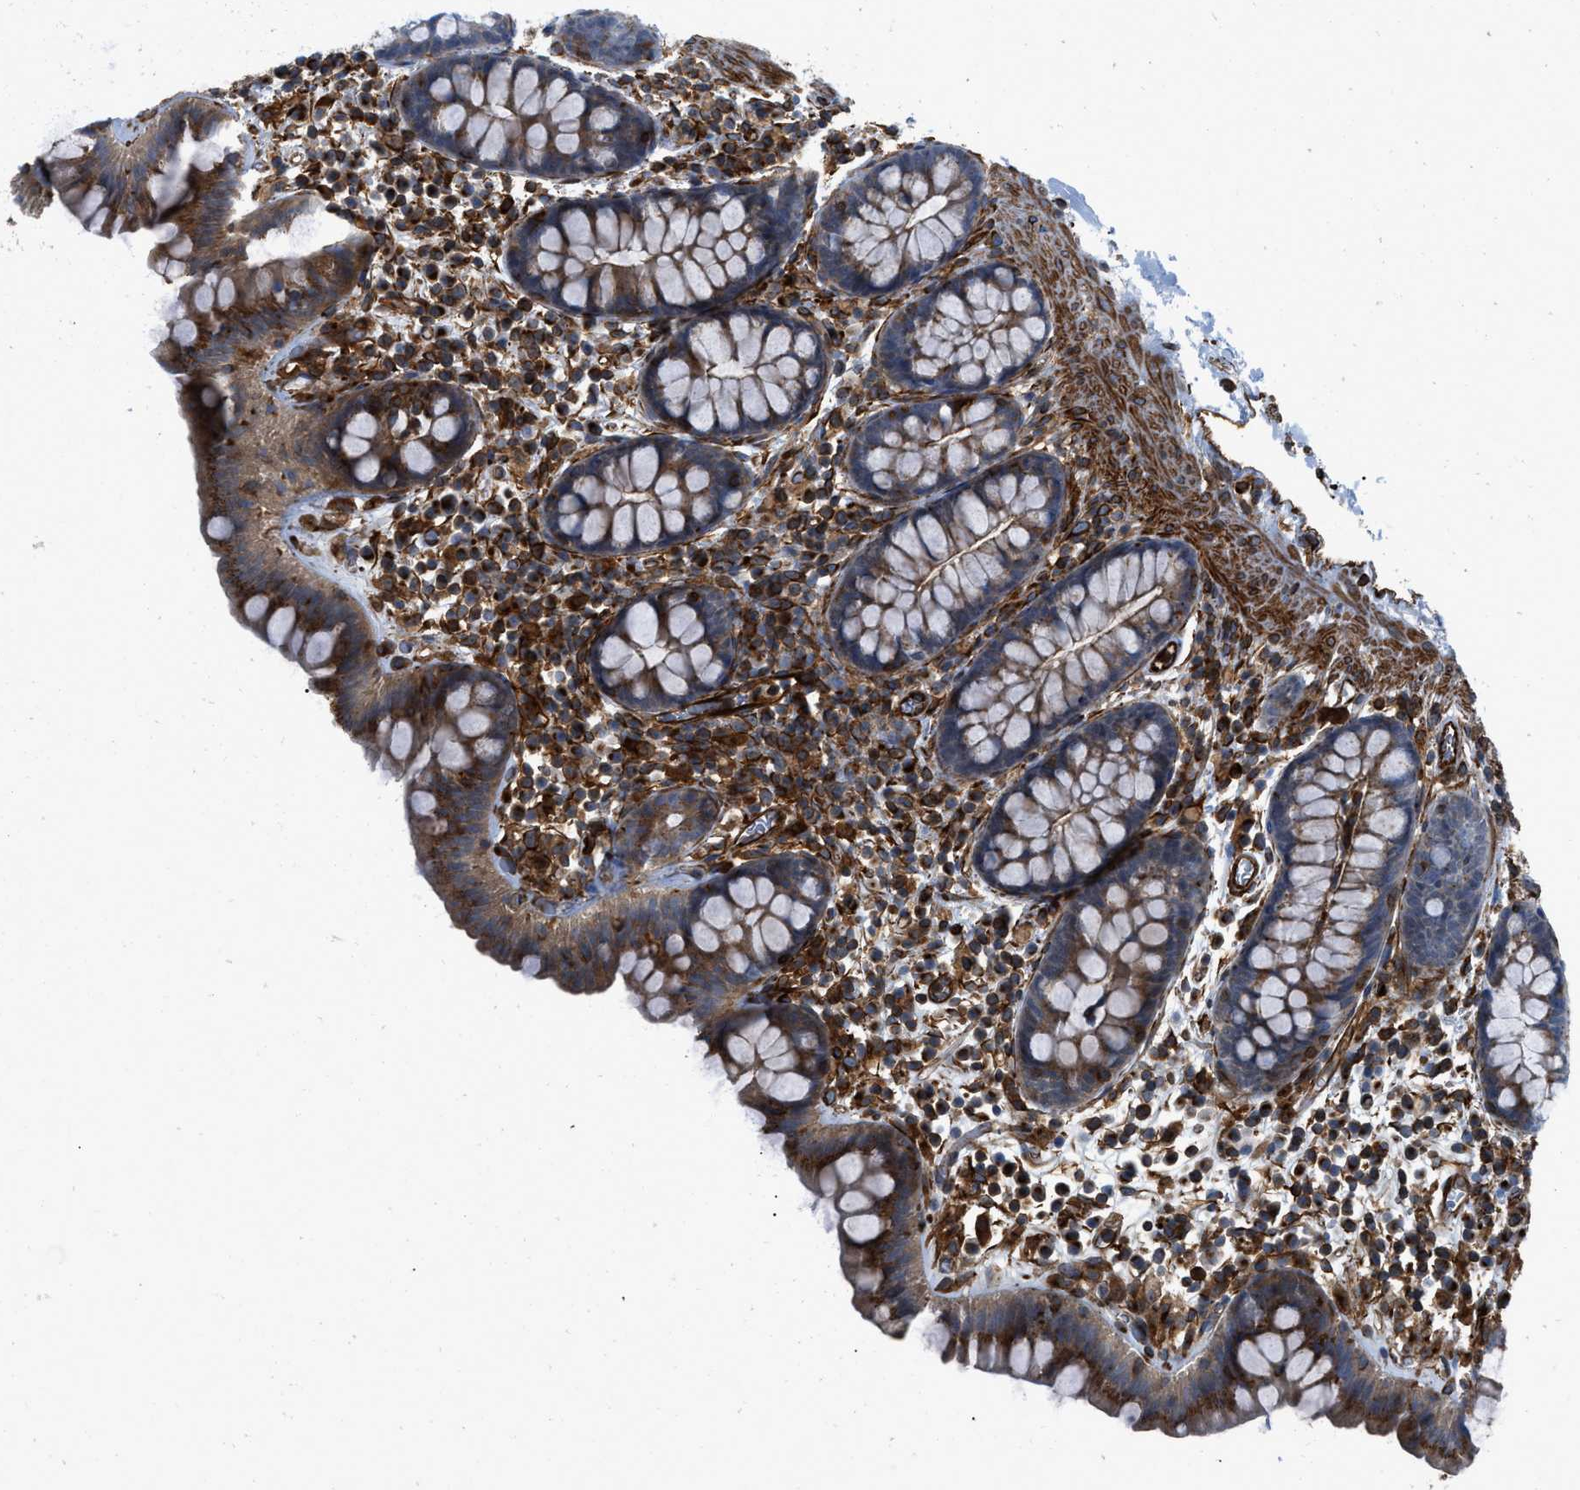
{"staining": {"intensity": "strong", "quantity": ">75%", "location": "cytoplasmic/membranous"}, "tissue": "colon", "cell_type": "Endothelial cells", "image_type": "normal", "snomed": [{"axis": "morphology", "description": "Normal tissue, NOS"}, {"axis": "topography", "description": "Colon"}], "caption": "Approximately >75% of endothelial cells in unremarkable human colon show strong cytoplasmic/membranous protein positivity as visualized by brown immunohistochemical staining.", "gene": "PTPRE", "patient": {"sex": "female", "age": 80}}